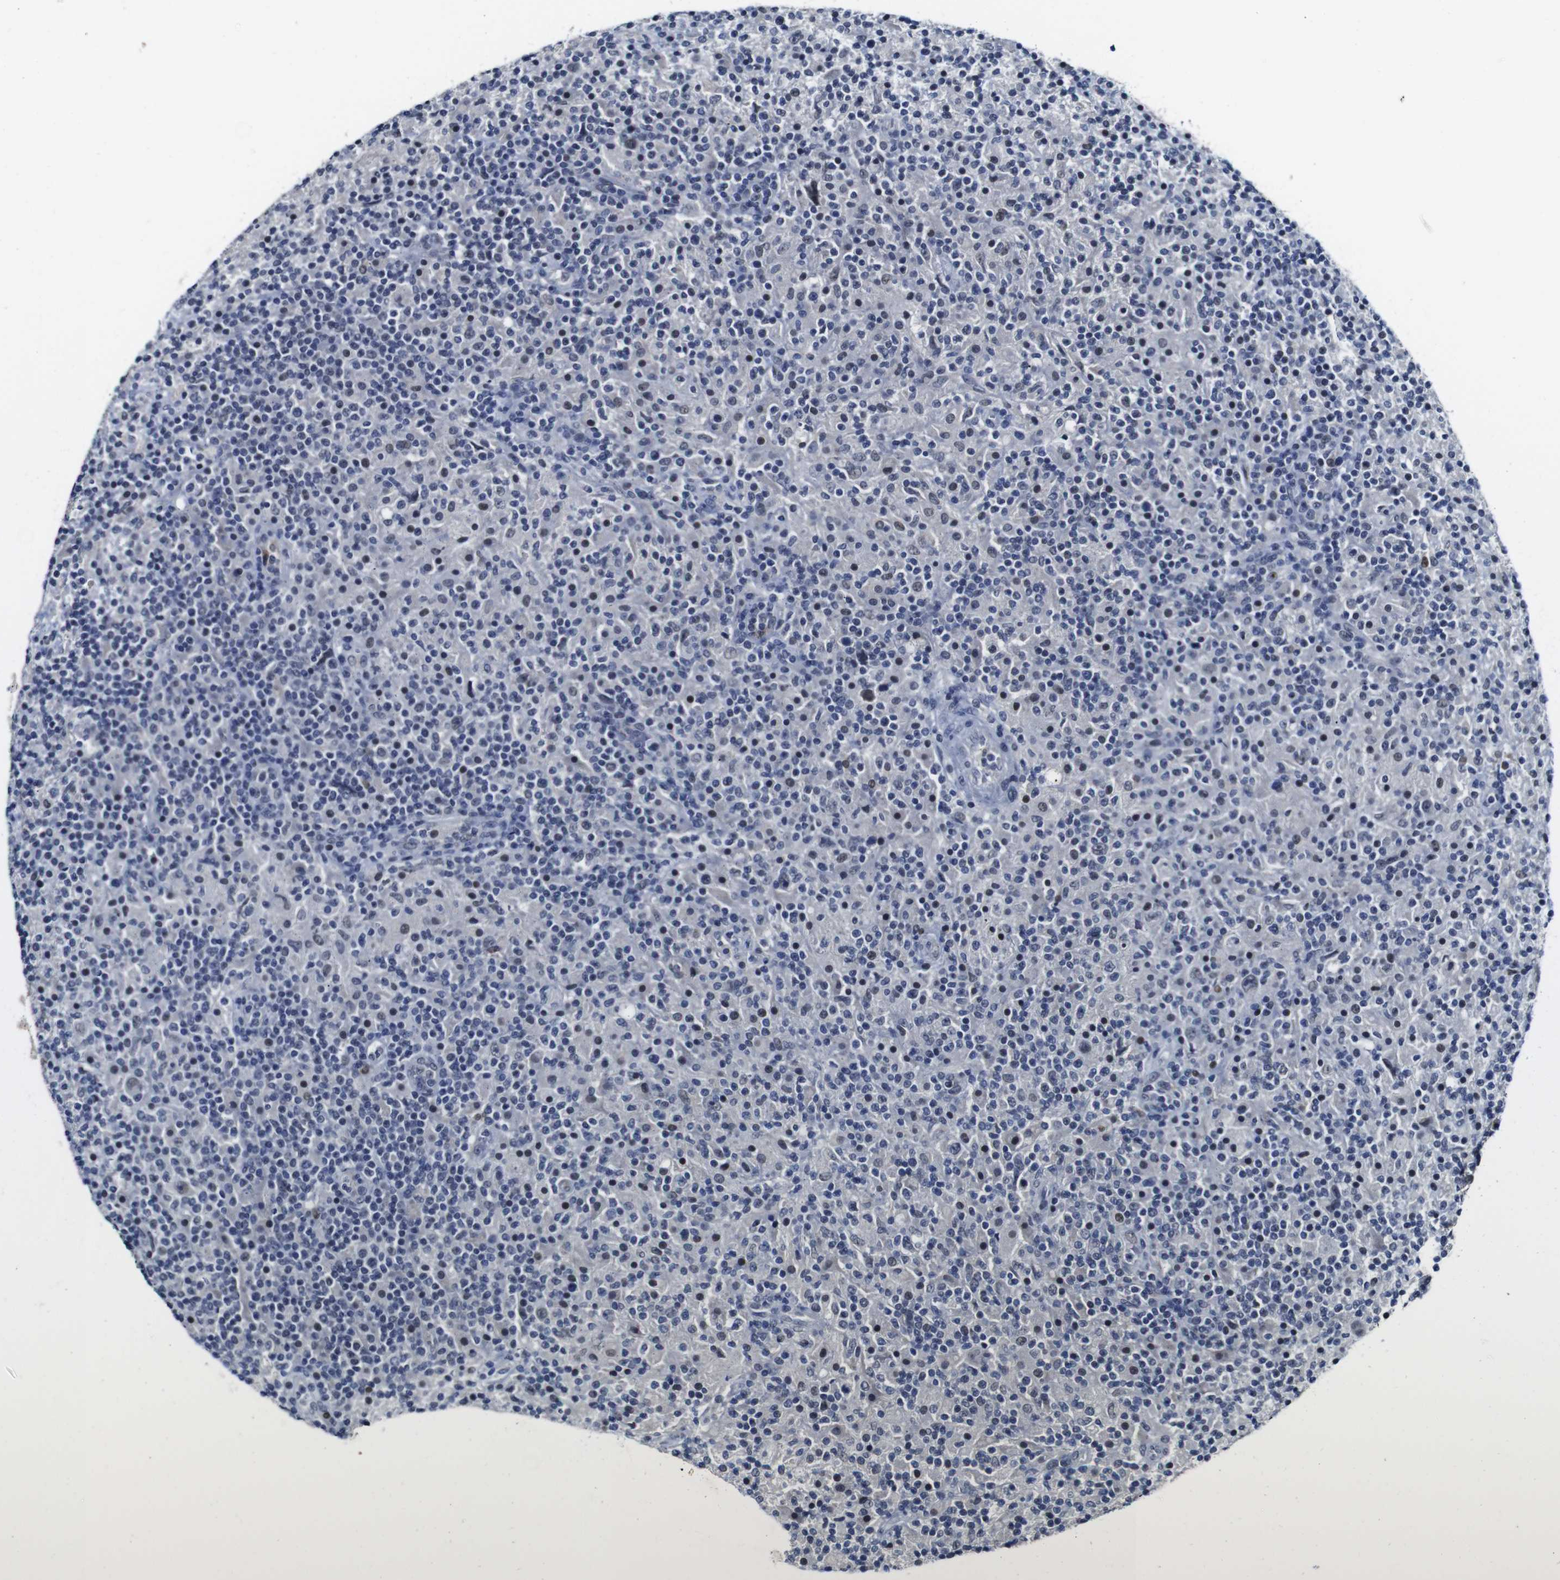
{"staining": {"intensity": "negative", "quantity": "none", "location": "none"}, "tissue": "lymphoma", "cell_type": "Tumor cells", "image_type": "cancer", "snomed": [{"axis": "morphology", "description": "Hodgkin's disease, NOS"}, {"axis": "topography", "description": "Lymph node"}], "caption": "Histopathology image shows no significant protein expression in tumor cells of lymphoma.", "gene": "NTRK3", "patient": {"sex": "male", "age": 70}}